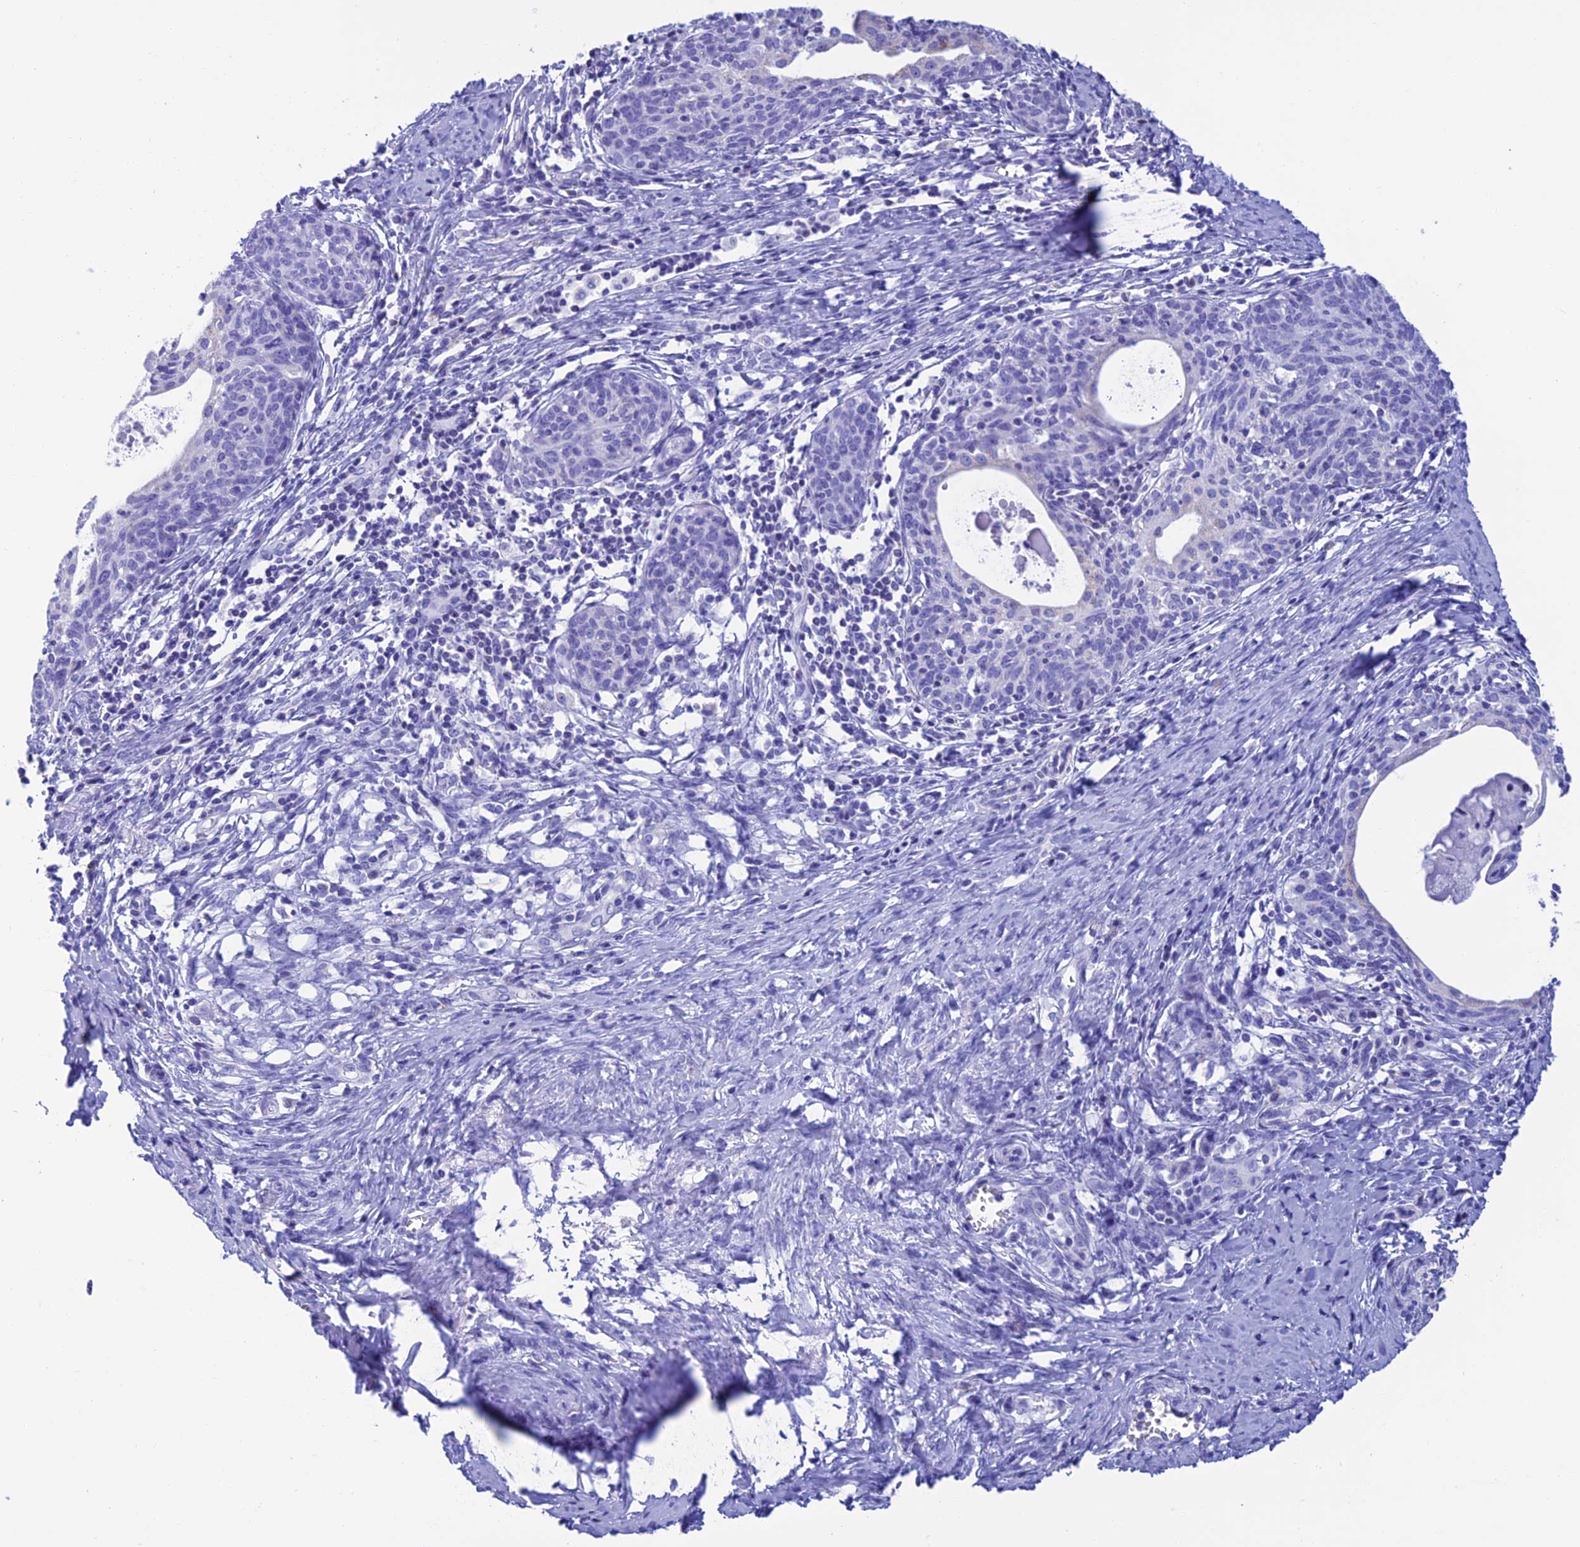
{"staining": {"intensity": "negative", "quantity": "none", "location": "none"}, "tissue": "cervical cancer", "cell_type": "Tumor cells", "image_type": "cancer", "snomed": [{"axis": "morphology", "description": "Squamous cell carcinoma, NOS"}, {"axis": "topography", "description": "Cervix"}], "caption": "Tumor cells show no significant staining in squamous cell carcinoma (cervical).", "gene": "NXPE4", "patient": {"sex": "female", "age": 52}}